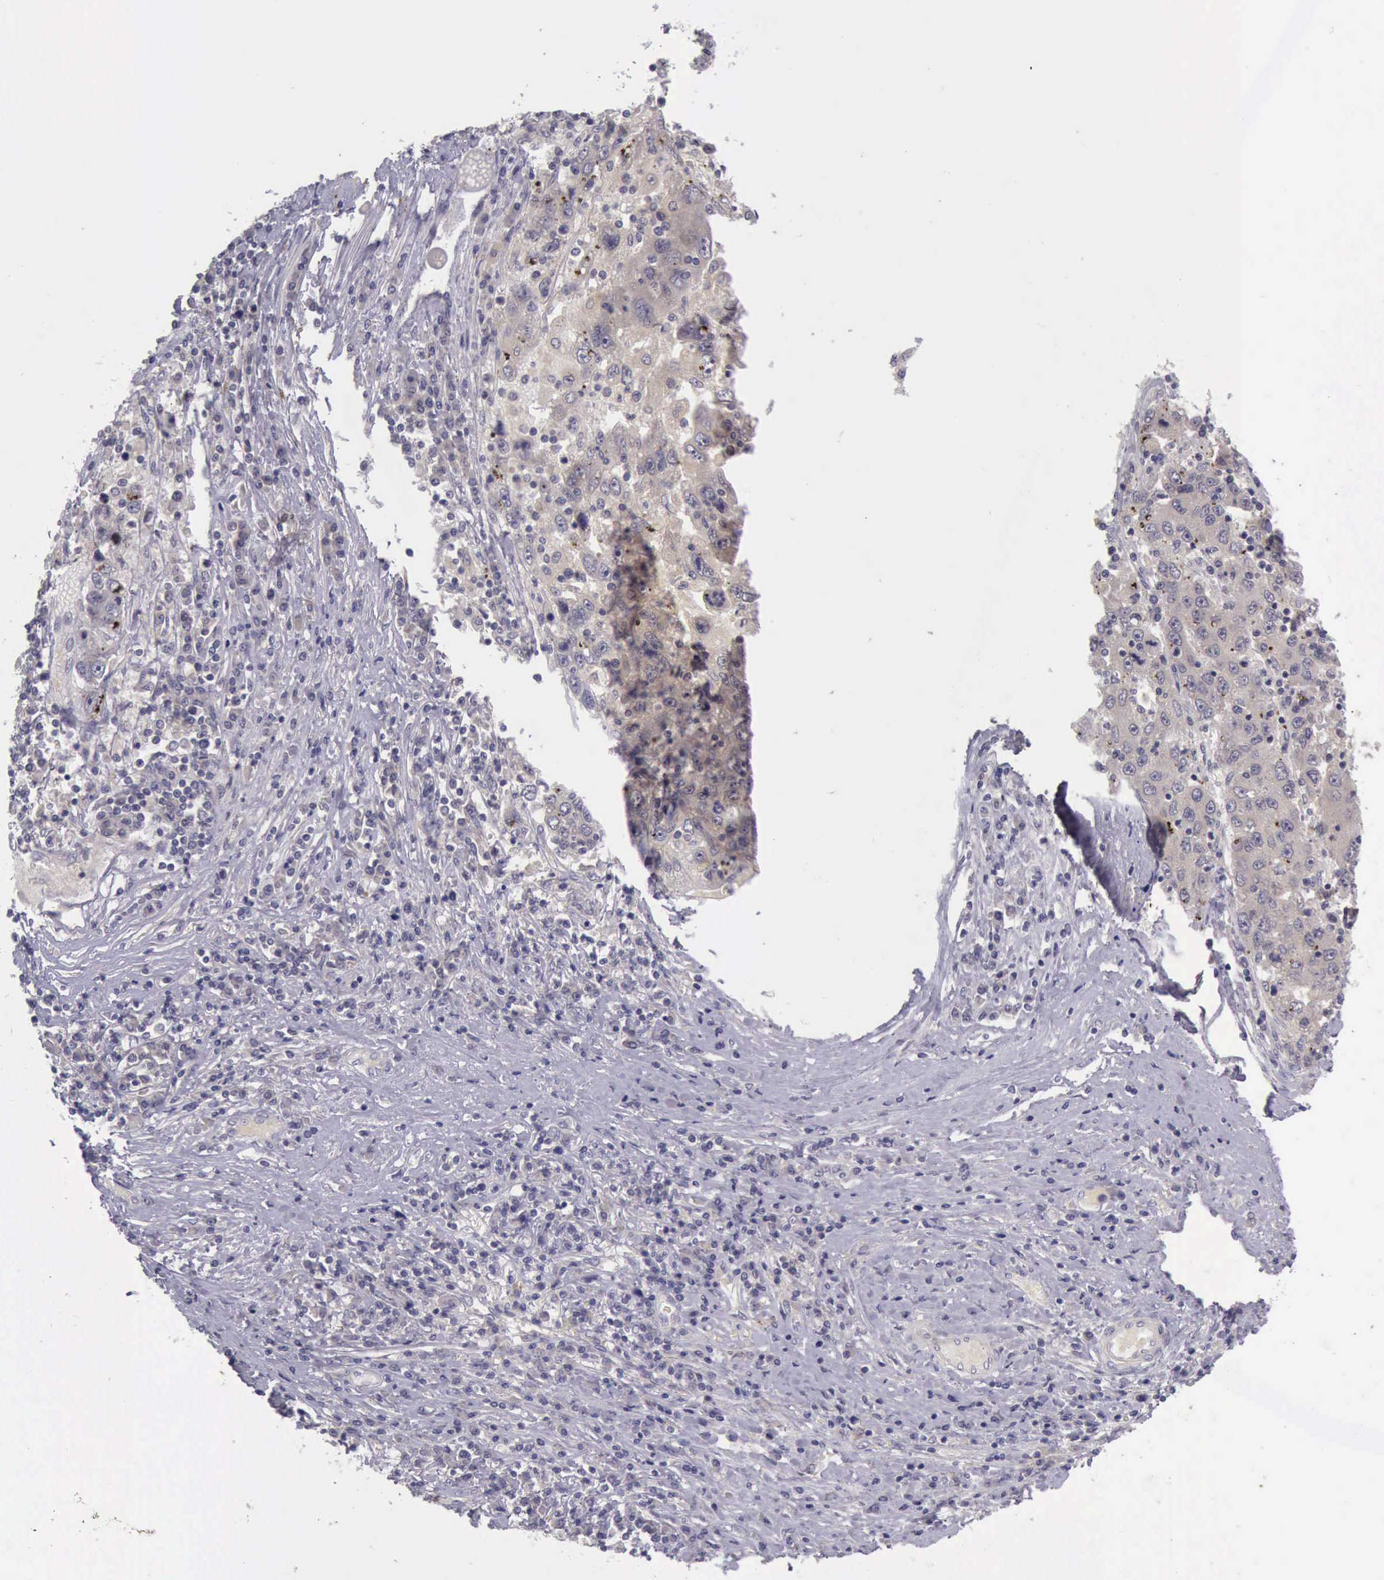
{"staining": {"intensity": "weak", "quantity": ">75%", "location": "cytoplasmic/membranous"}, "tissue": "liver cancer", "cell_type": "Tumor cells", "image_type": "cancer", "snomed": [{"axis": "morphology", "description": "Carcinoma, Hepatocellular, NOS"}, {"axis": "topography", "description": "Liver"}], "caption": "Liver cancer stained with a brown dye reveals weak cytoplasmic/membranous positive positivity in approximately >75% of tumor cells.", "gene": "ARNT2", "patient": {"sex": "male", "age": 49}}